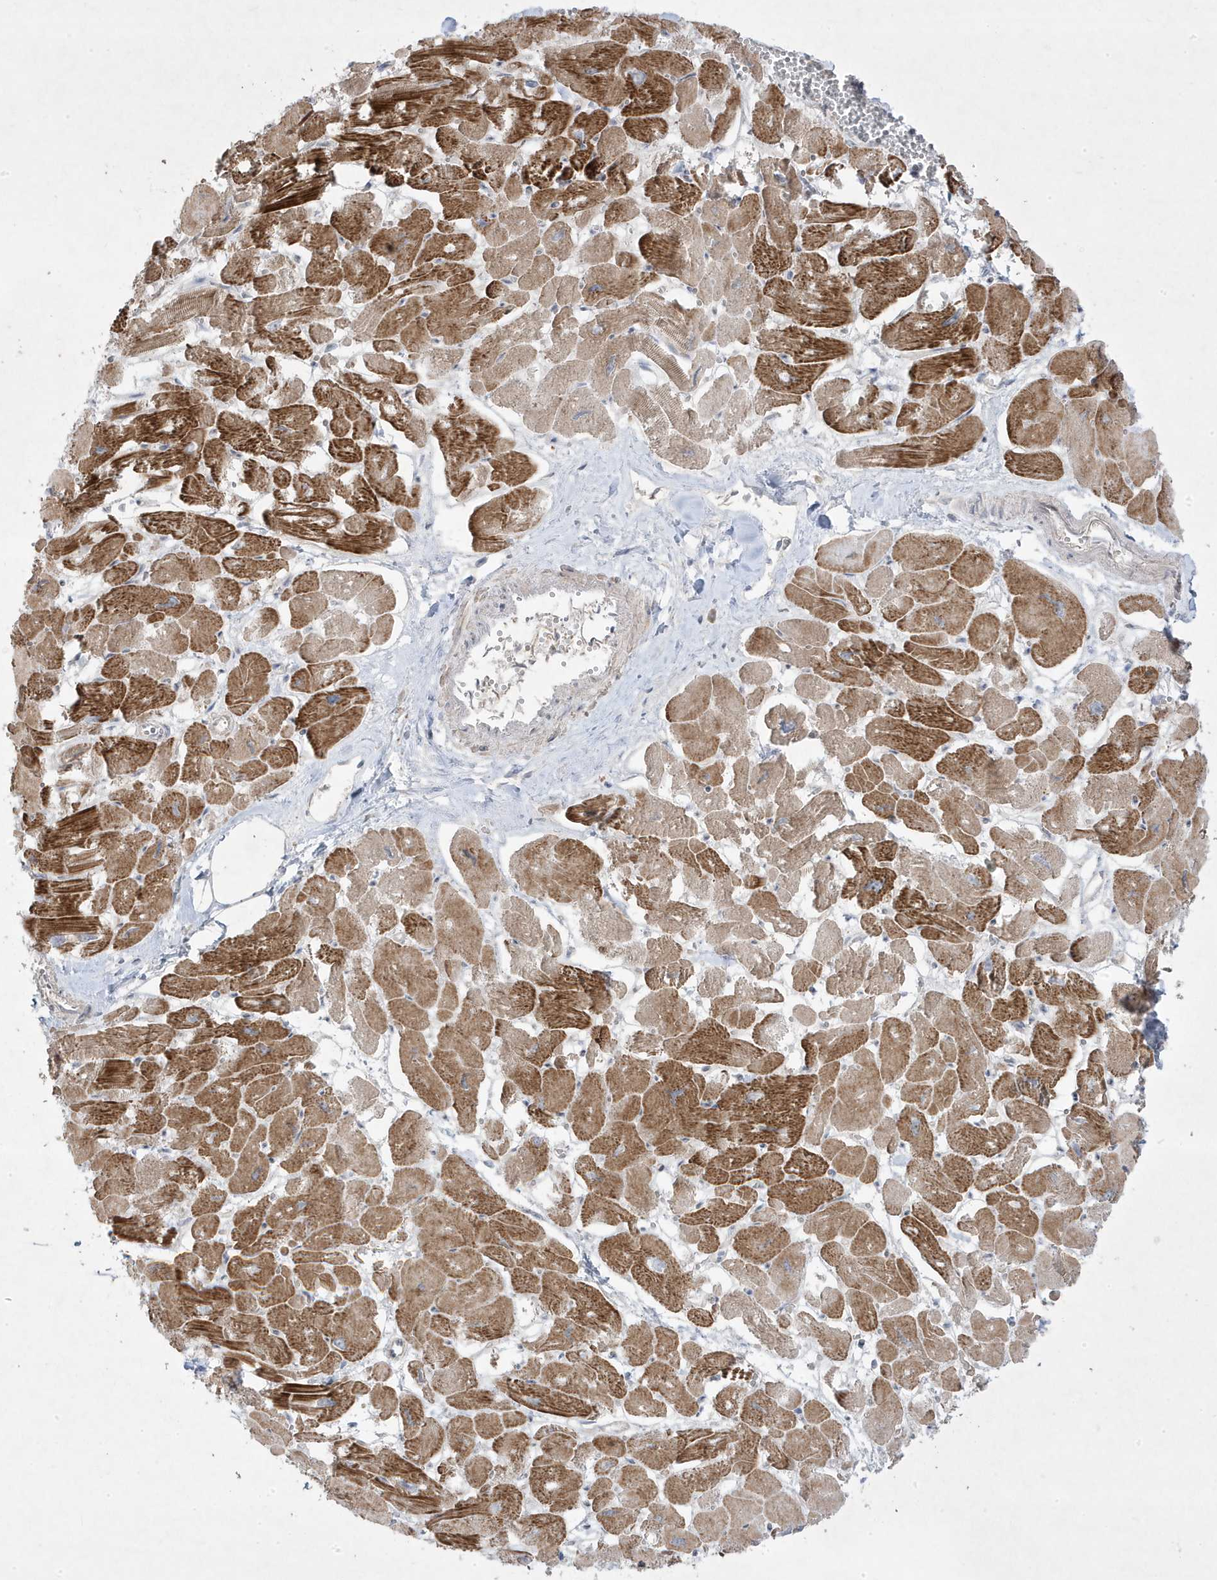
{"staining": {"intensity": "strong", "quantity": "25%-75%", "location": "cytoplasmic/membranous"}, "tissue": "heart muscle", "cell_type": "Cardiomyocytes", "image_type": "normal", "snomed": [{"axis": "morphology", "description": "Normal tissue, NOS"}, {"axis": "topography", "description": "Heart"}], "caption": "A brown stain highlights strong cytoplasmic/membranous staining of a protein in cardiomyocytes of unremarkable human heart muscle. The staining was performed using DAB (3,3'-diaminobenzidine) to visualize the protein expression in brown, while the nuclei were stained in blue with hematoxylin (Magnification: 20x).", "gene": "RGL4", "patient": {"sex": "male", "age": 54}}